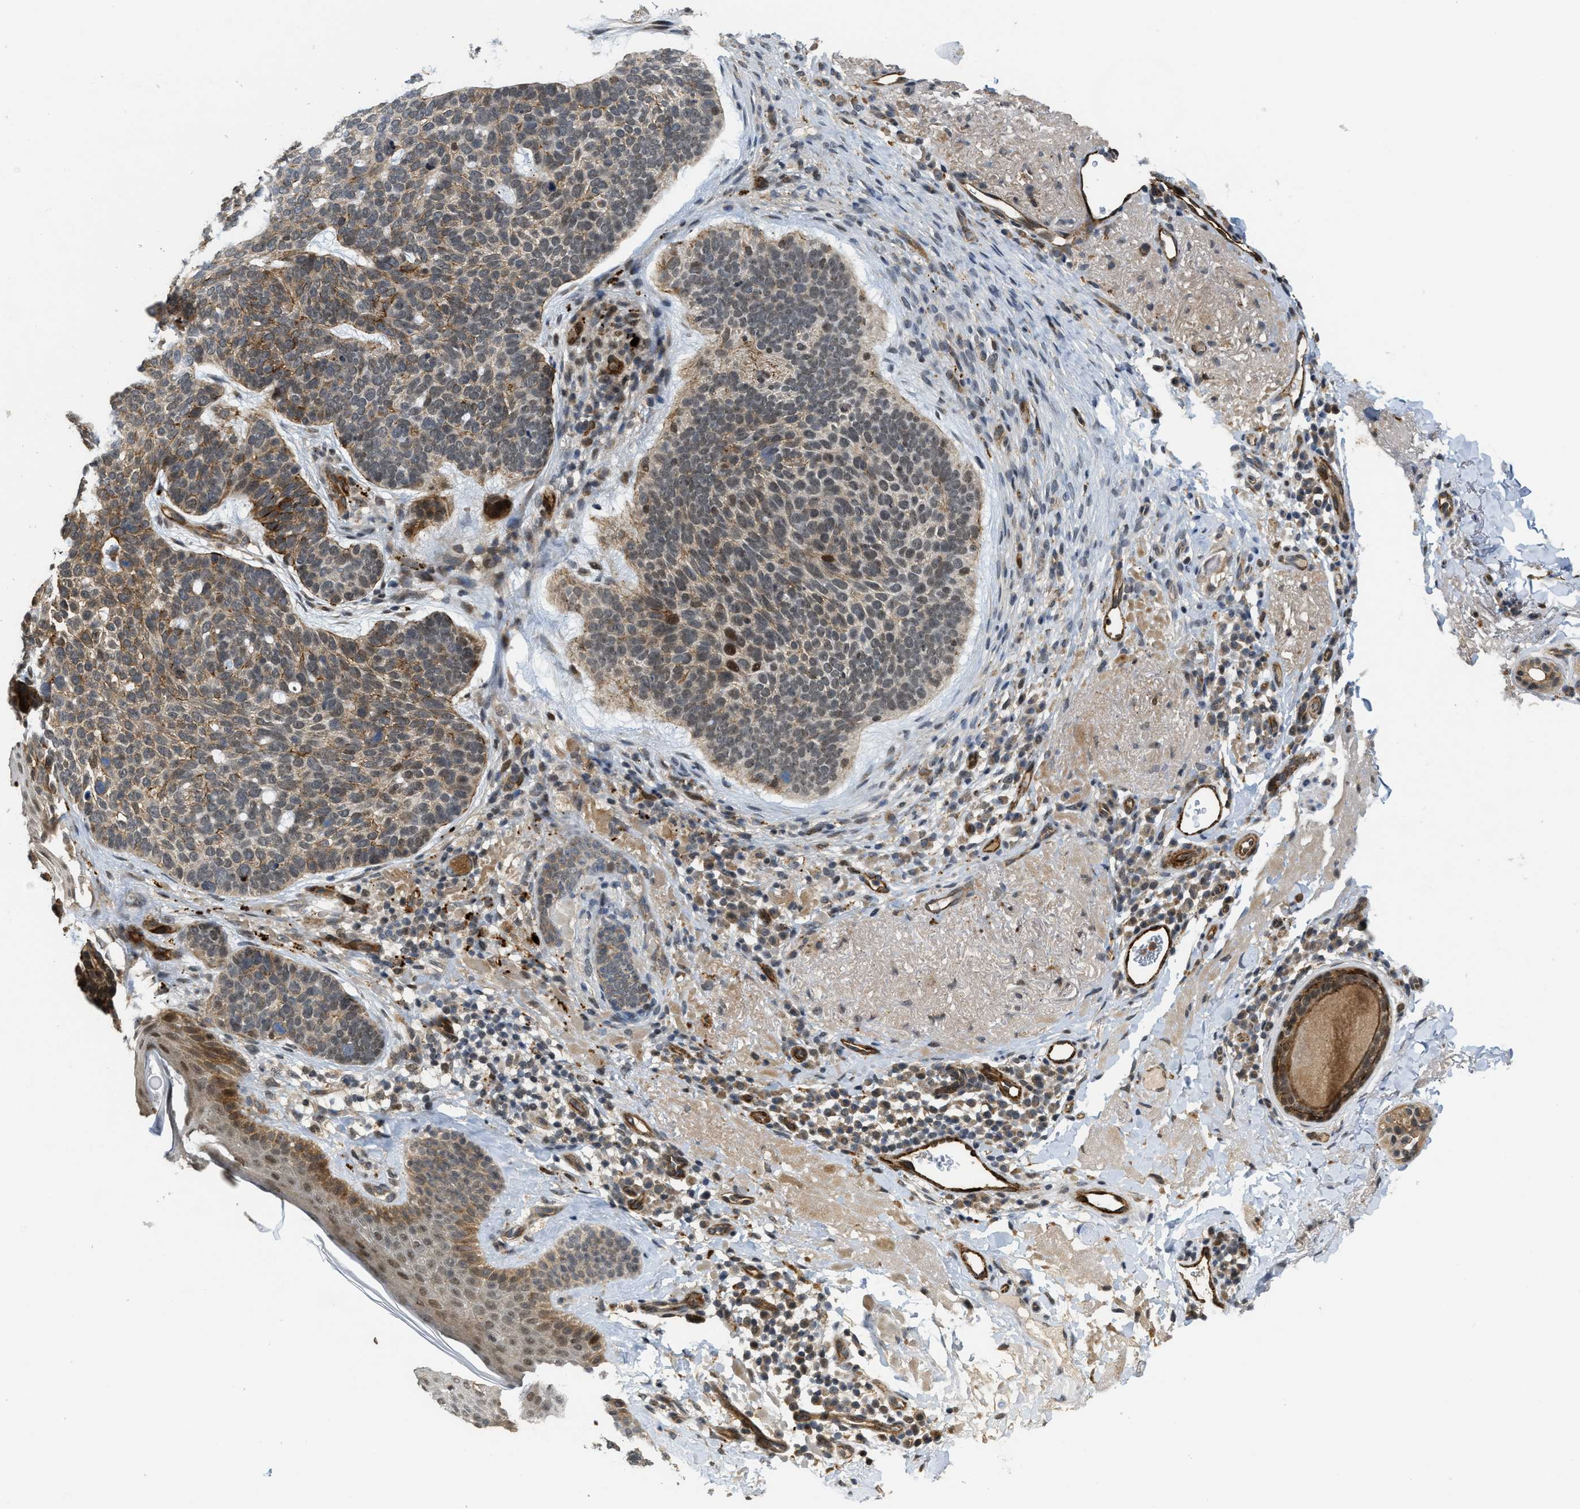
{"staining": {"intensity": "moderate", "quantity": "25%-75%", "location": "cytoplasmic/membranous"}, "tissue": "skin cancer", "cell_type": "Tumor cells", "image_type": "cancer", "snomed": [{"axis": "morphology", "description": "Basal cell carcinoma"}, {"axis": "topography", "description": "Skin"}, {"axis": "topography", "description": "Skin of head"}], "caption": "This is a micrograph of IHC staining of skin basal cell carcinoma, which shows moderate staining in the cytoplasmic/membranous of tumor cells.", "gene": "DPF2", "patient": {"sex": "female", "age": 85}}